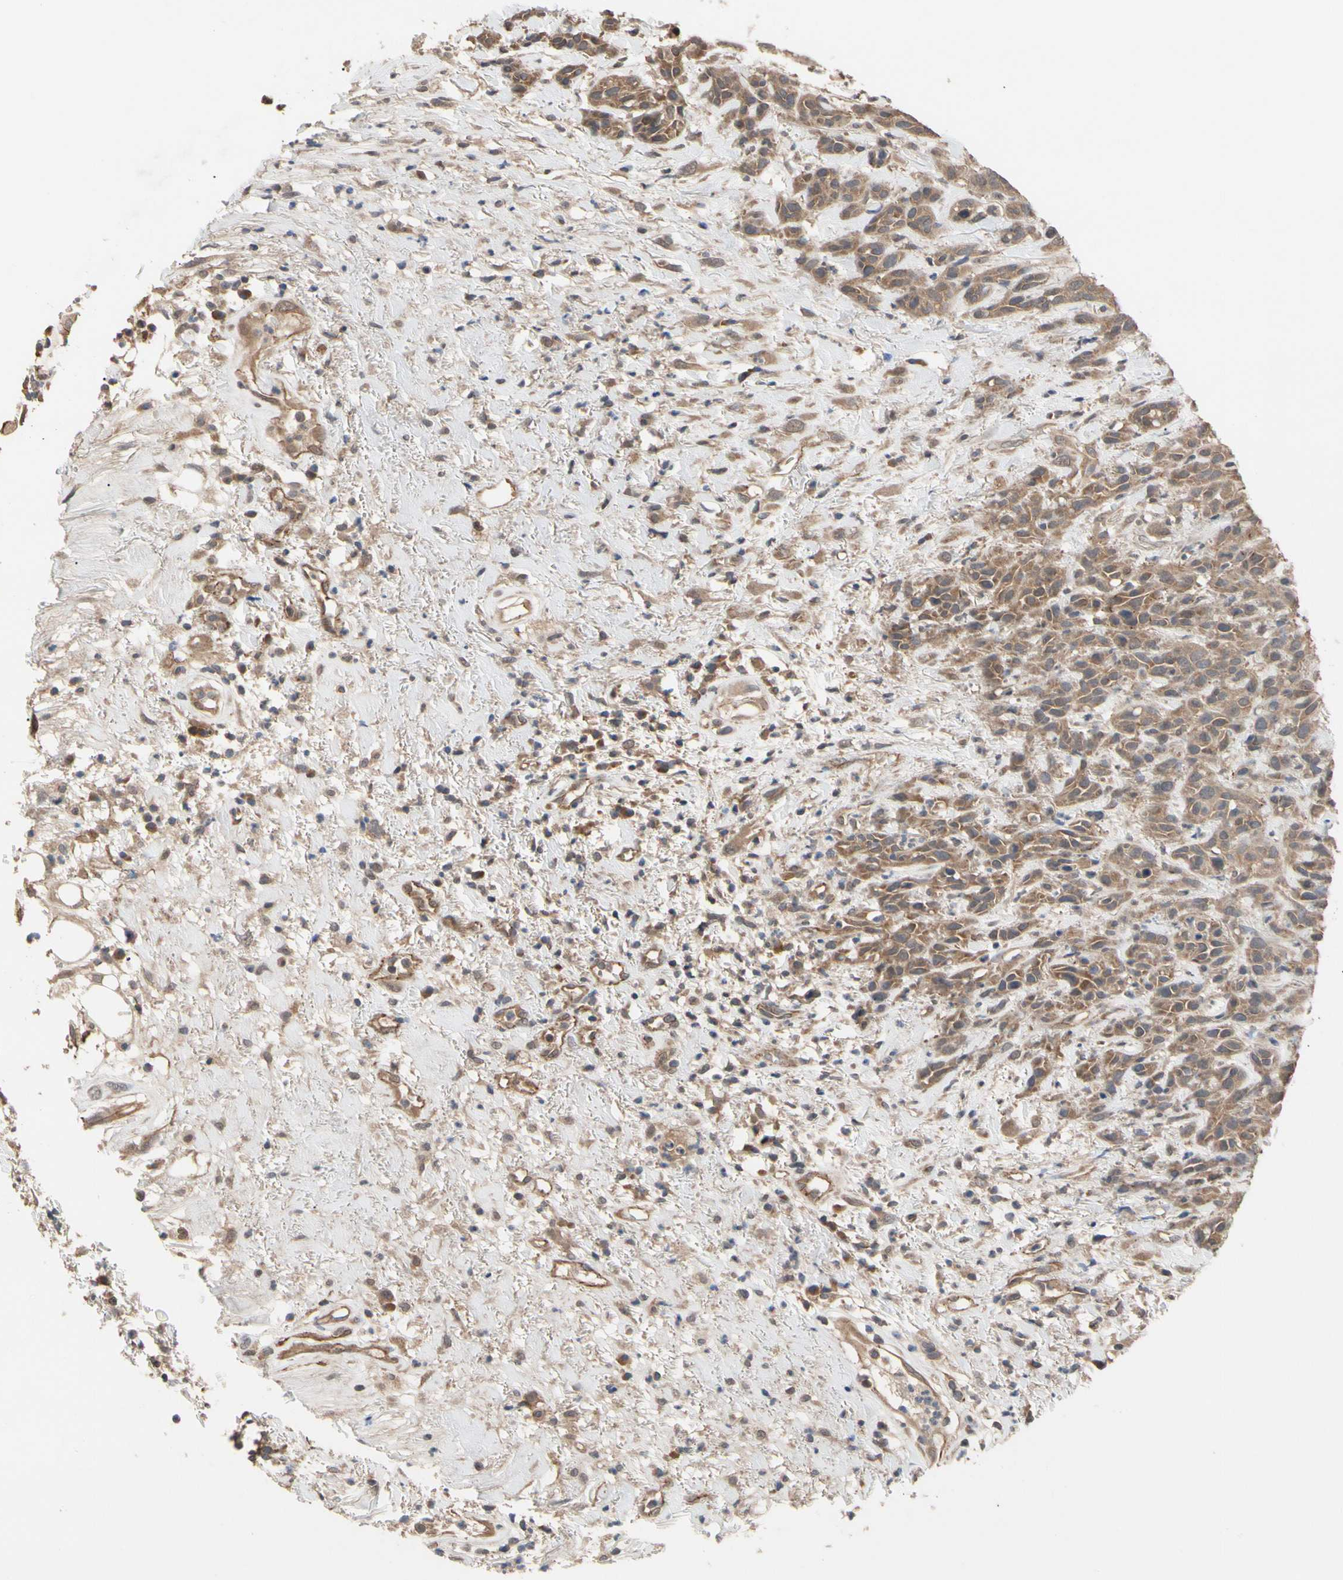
{"staining": {"intensity": "moderate", "quantity": ">75%", "location": "cytoplasmic/membranous"}, "tissue": "head and neck cancer", "cell_type": "Tumor cells", "image_type": "cancer", "snomed": [{"axis": "morphology", "description": "Squamous cell carcinoma, NOS"}, {"axis": "topography", "description": "Head-Neck"}], "caption": "The immunohistochemical stain labels moderate cytoplasmic/membranous expression in tumor cells of head and neck squamous cell carcinoma tissue. Nuclei are stained in blue.", "gene": "DPP8", "patient": {"sex": "male", "age": 62}}